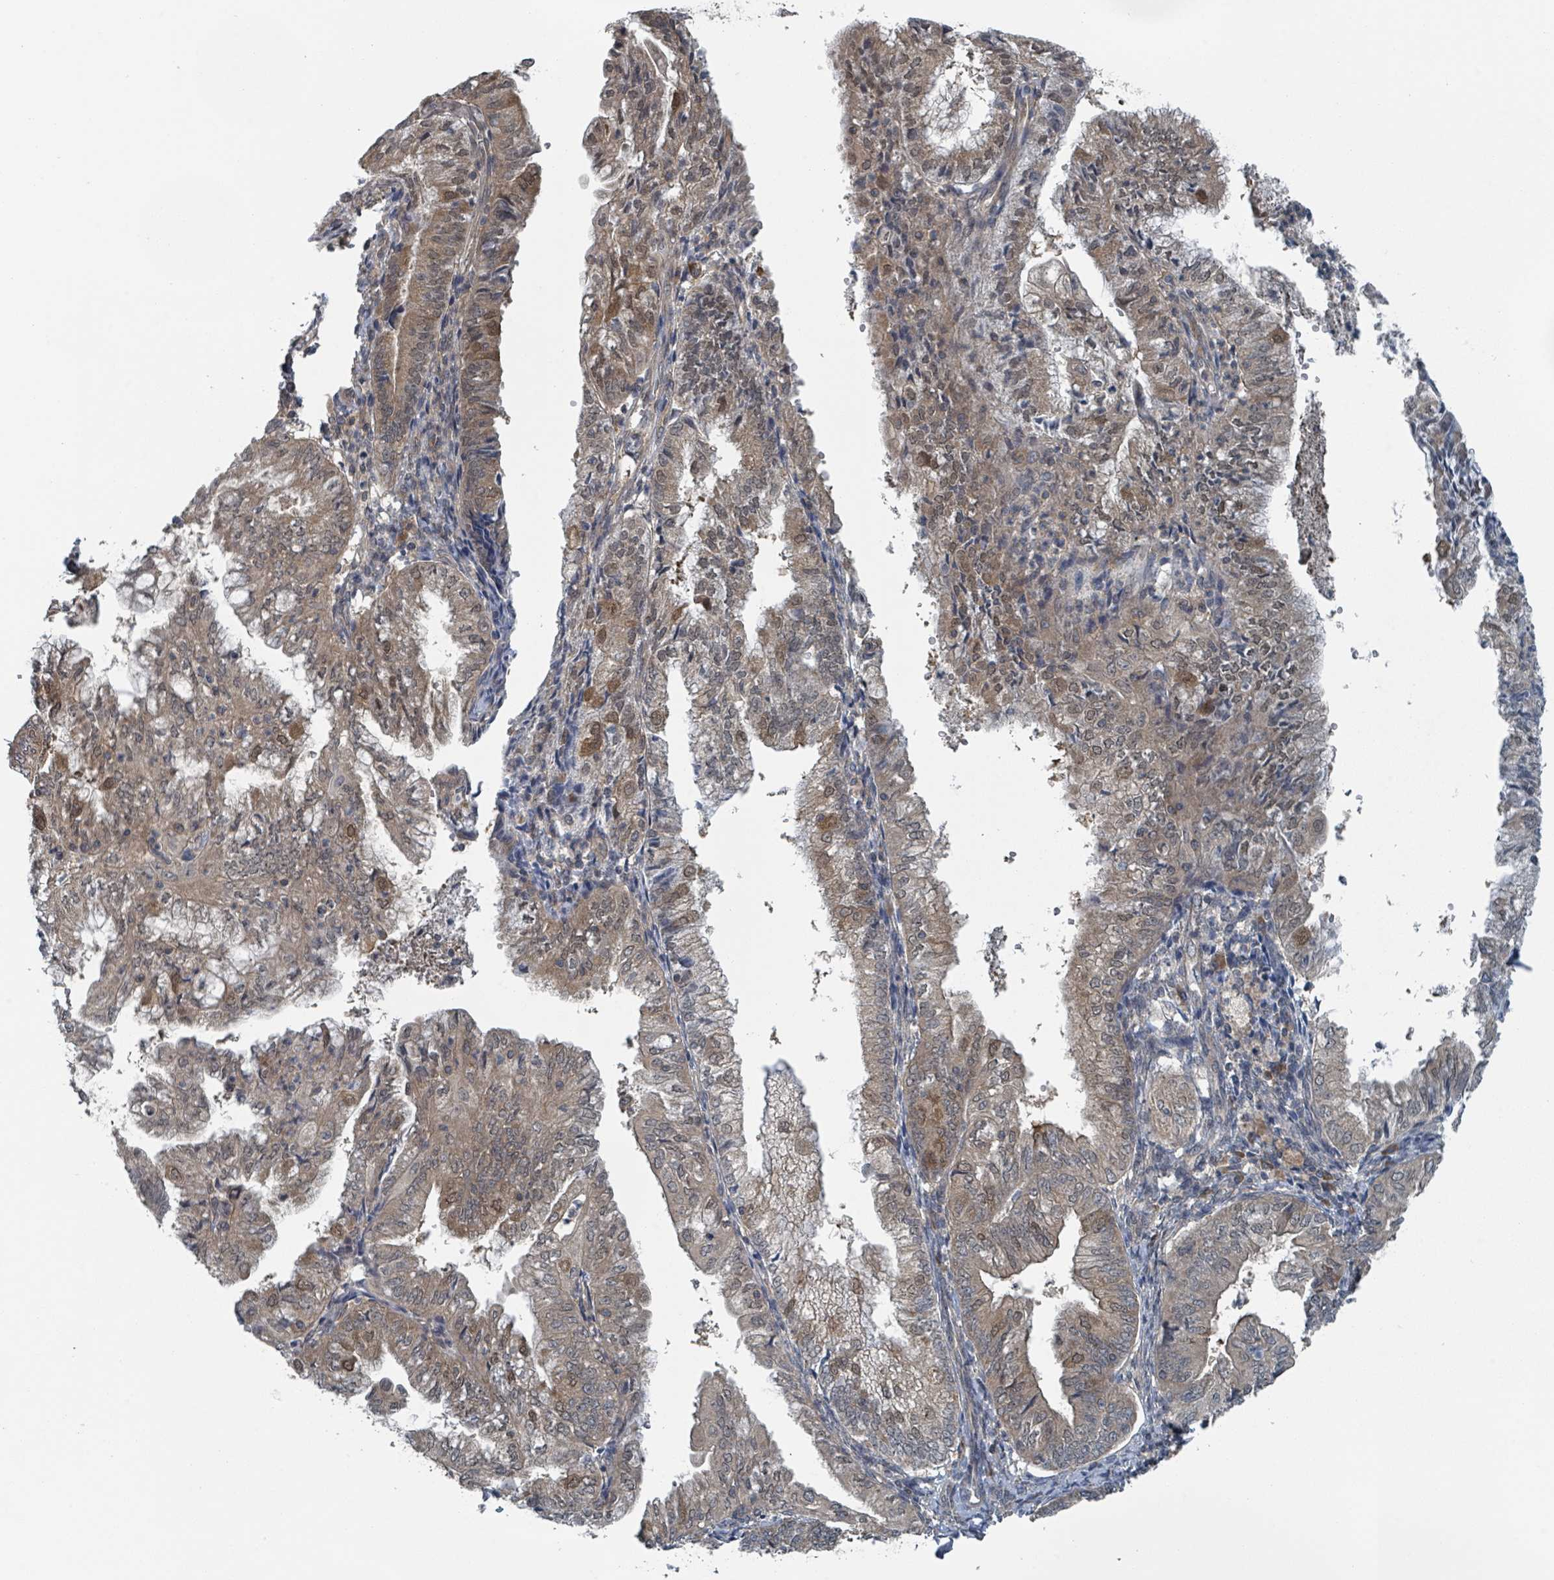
{"staining": {"intensity": "weak", "quantity": ">75%", "location": "cytoplasmic/membranous,nuclear"}, "tissue": "endometrial cancer", "cell_type": "Tumor cells", "image_type": "cancer", "snomed": [{"axis": "morphology", "description": "Adenocarcinoma, NOS"}, {"axis": "topography", "description": "Endometrium"}], "caption": "This photomicrograph demonstrates endometrial adenocarcinoma stained with immunohistochemistry to label a protein in brown. The cytoplasmic/membranous and nuclear of tumor cells show weak positivity for the protein. Nuclei are counter-stained blue.", "gene": "GOLGA7", "patient": {"sex": "female", "age": 55}}